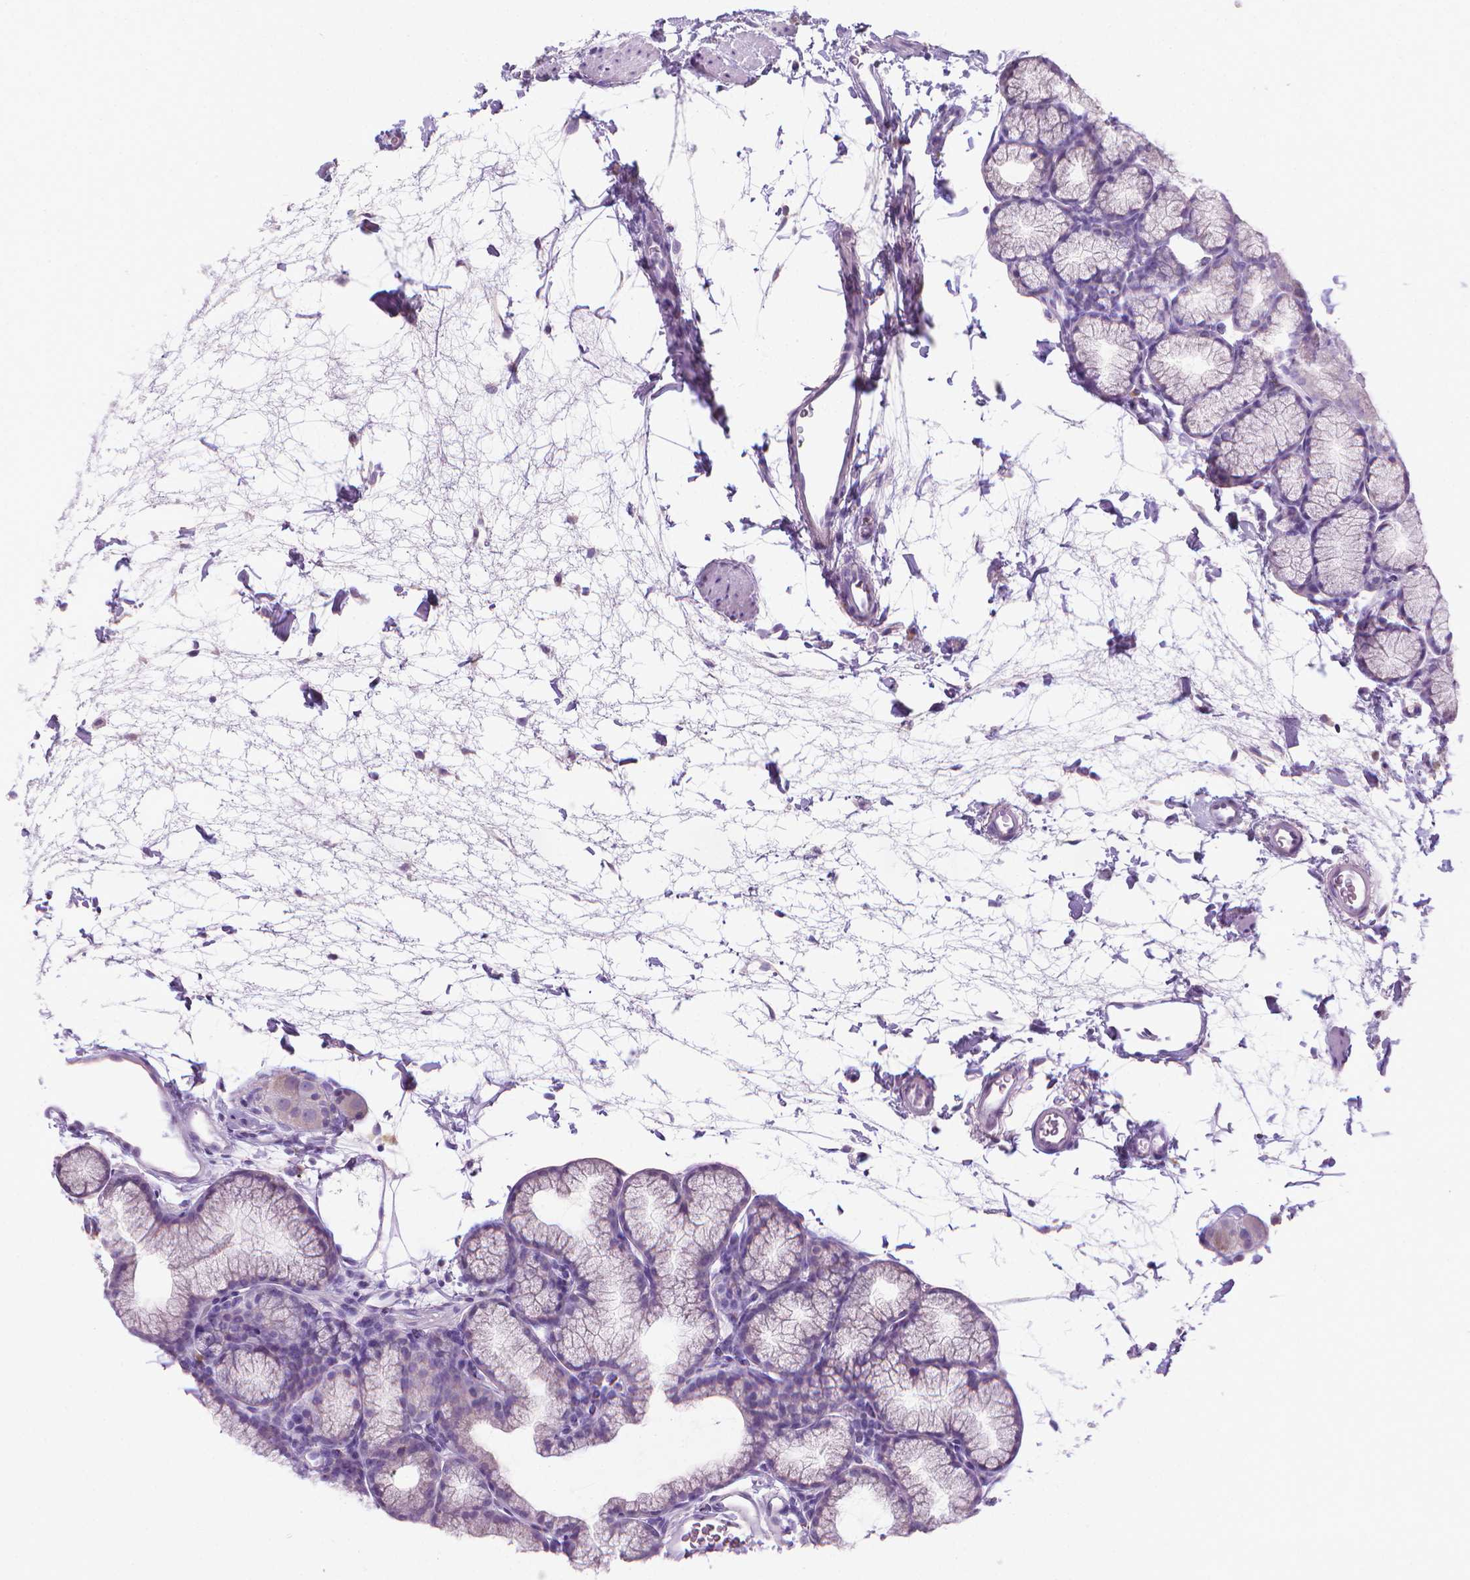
{"staining": {"intensity": "negative", "quantity": "none", "location": "none"}, "tissue": "duodenum", "cell_type": "Glandular cells", "image_type": "normal", "snomed": [{"axis": "morphology", "description": "Normal tissue, NOS"}, {"axis": "topography", "description": "Duodenum"}], "caption": "DAB immunohistochemical staining of benign duodenum demonstrates no significant expression in glandular cells. (DAB immunohistochemistry (IHC) visualized using brightfield microscopy, high magnification).", "gene": "SPAG6", "patient": {"sex": "male", "age": 59}}